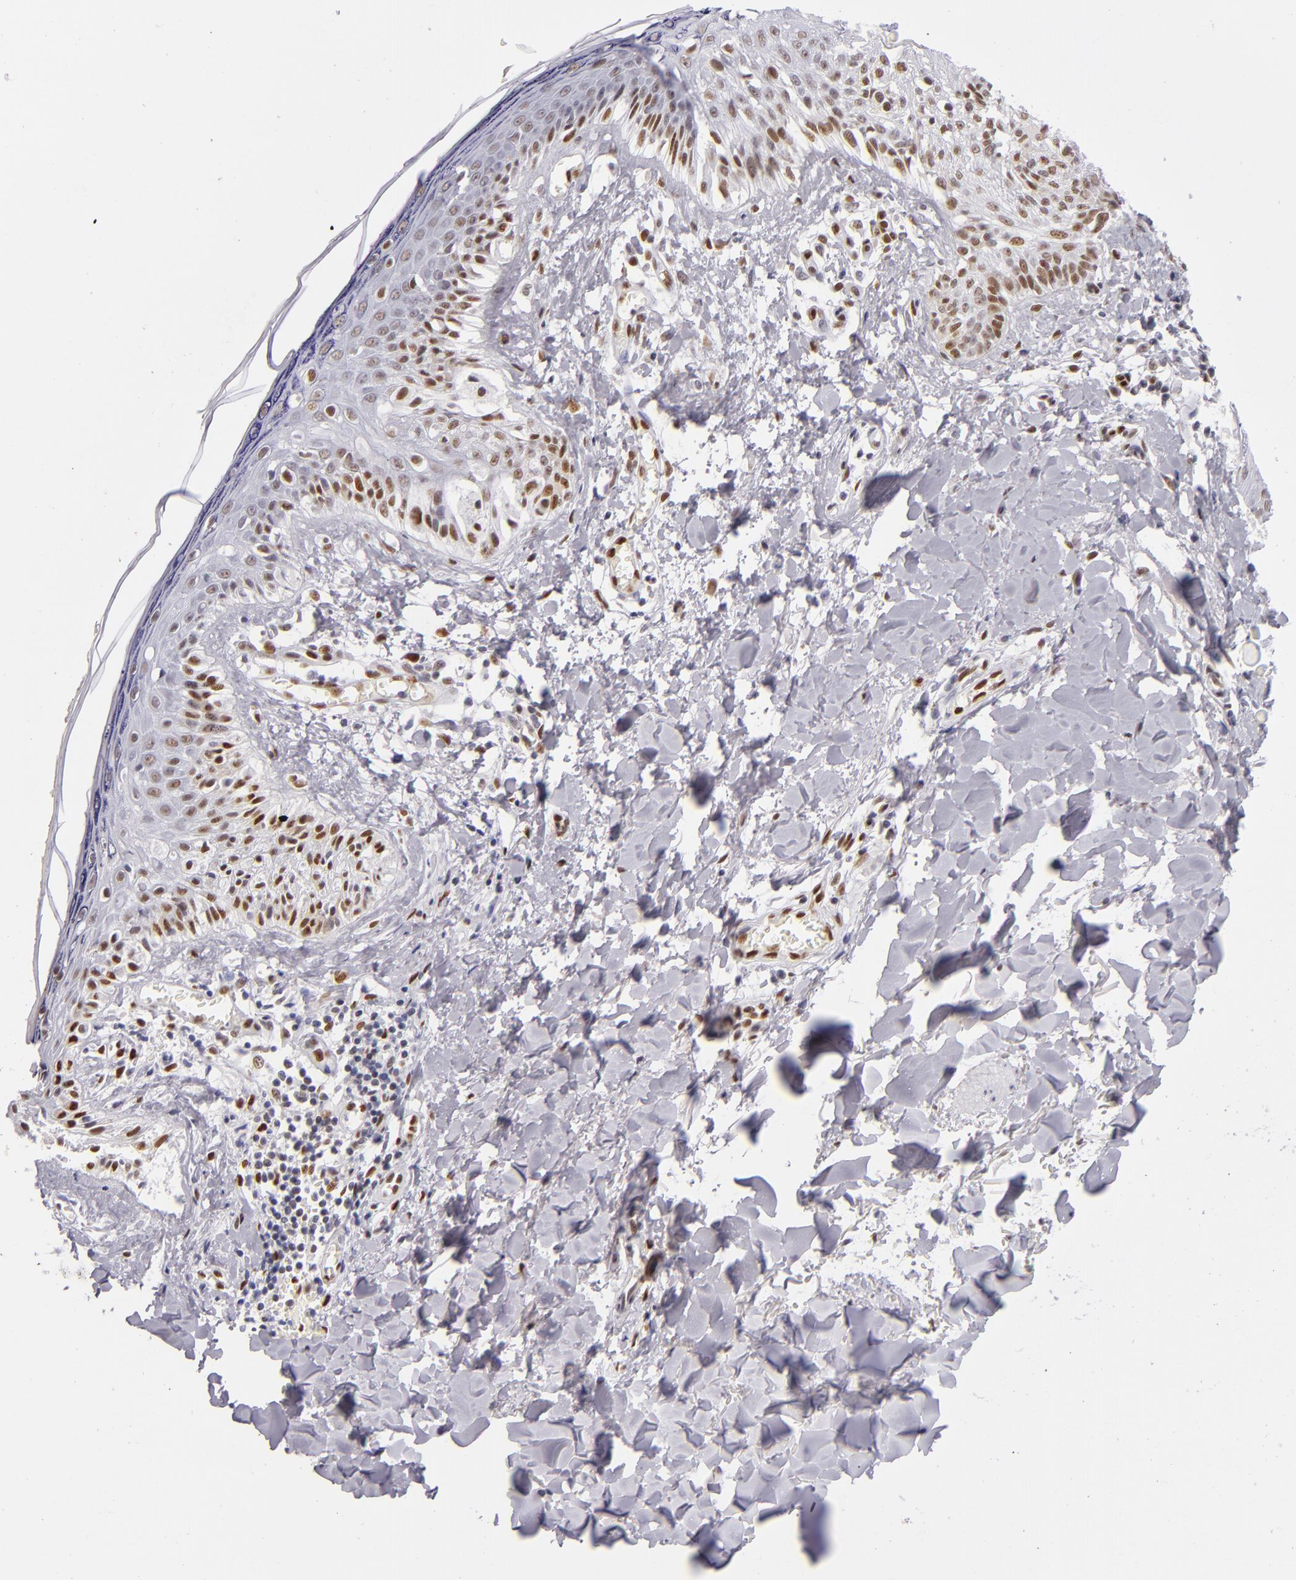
{"staining": {"intensity": "strong", "quantity": ">75%", "location": "nuclear"}, "tissue": "melanoma", "cell_type": "Tumor cells", "image_type": "cancer", "snomed": [{"axis": "morphology", "description": "Malignant melanoma, NOS"}, {"axis": "topography", "description": "Skin"}], "caption": "This is an image of immunohistochemistry (IHC) staining of malignant melanoma, which shows strong positivity in the nuclear of tumor cells.", "gene": "TOP3A", "patient": {"sex": "female", "age": 82}}